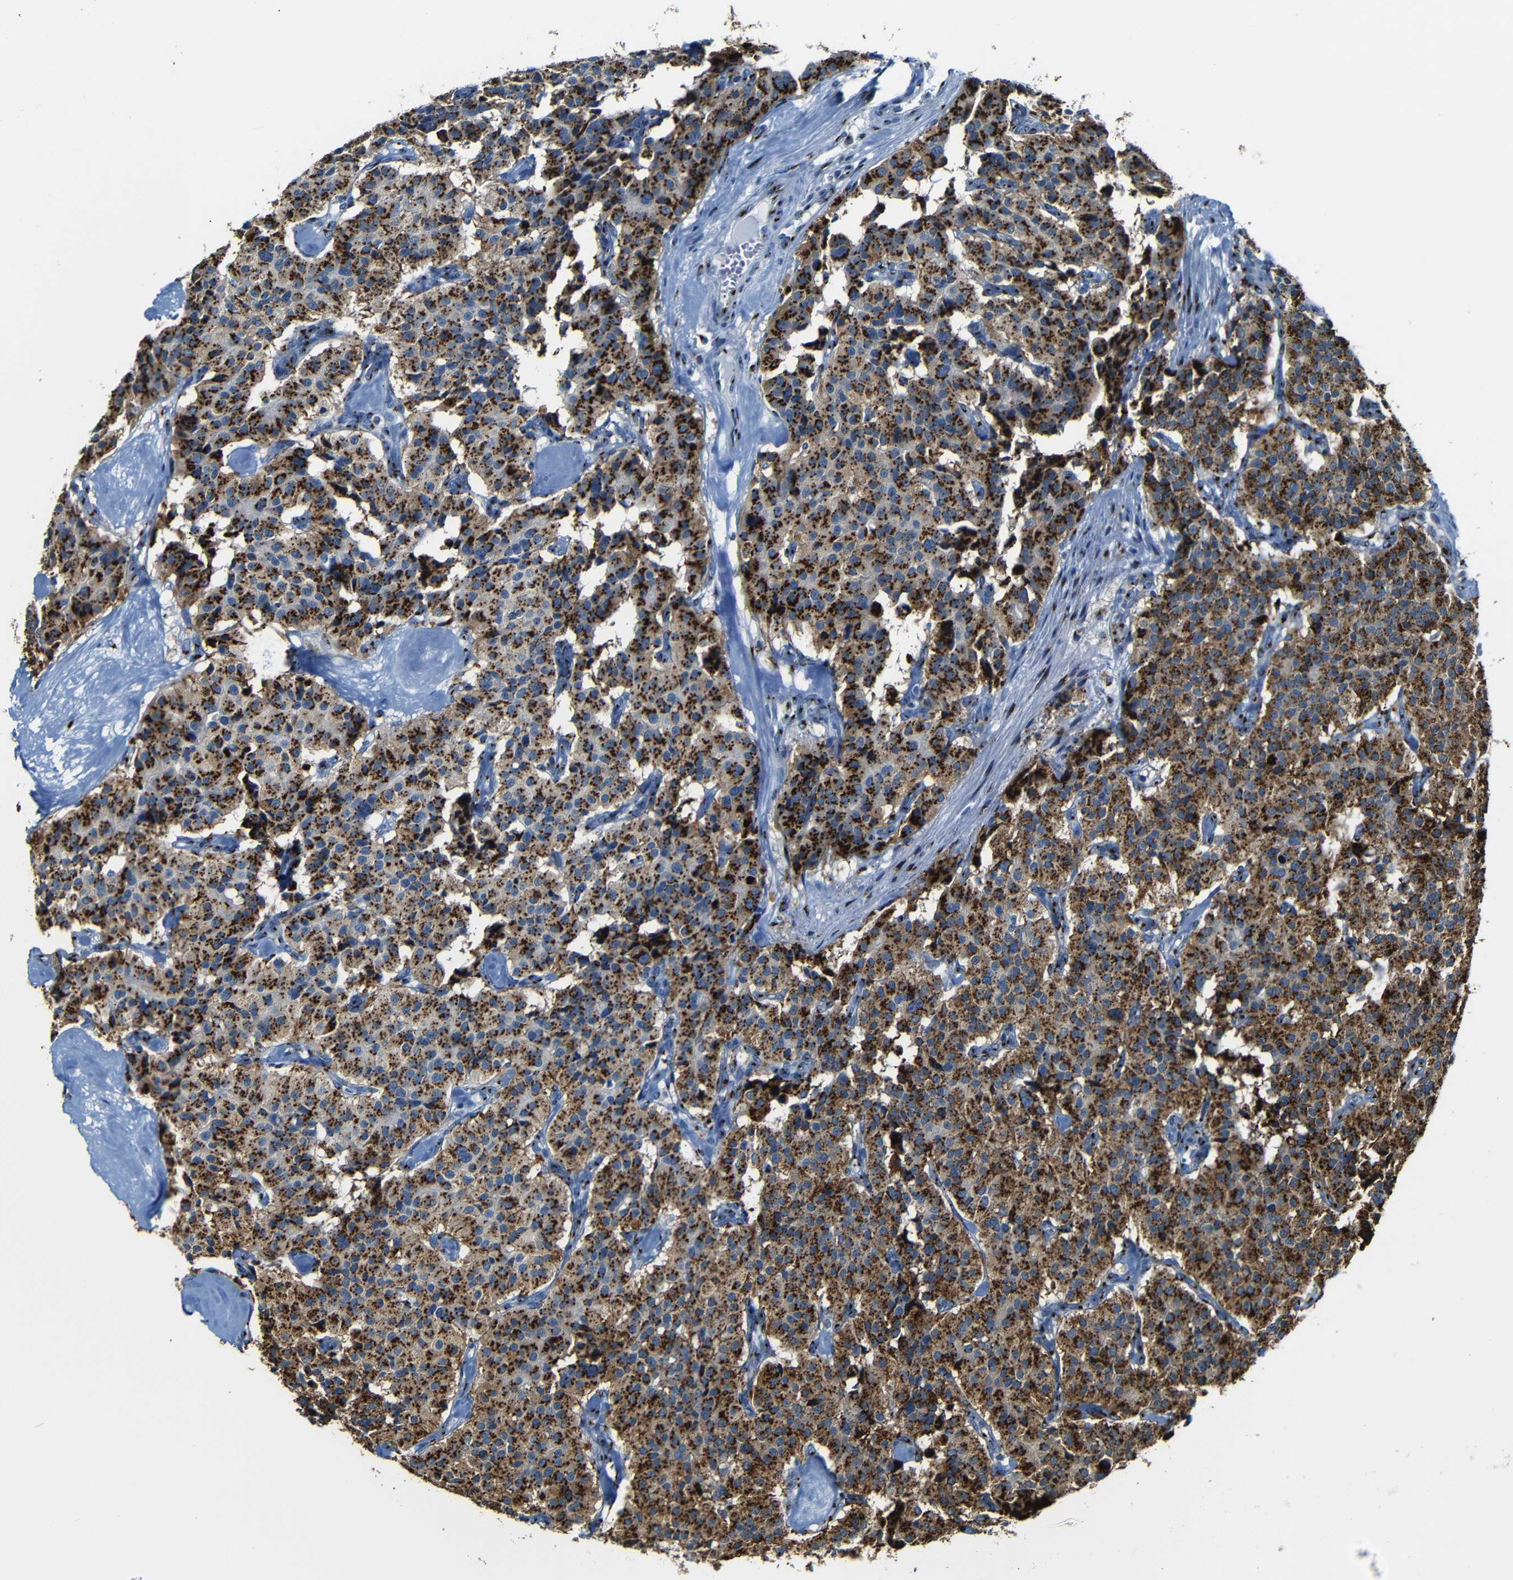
{"staining": {"intensity": "strong", "quantity": ">75%", "location": "cytoplasmic/membranous"}, "tissue": "carcinoid", "cell_type": "Tumor cells", "image_type": "cancer", "snomed": [{"axis": "morphology", "description": "Carcinoid, malignant, NOS"}, {"axis": "topography", "description": "Lung"}], "caption": "Approximately >75% of tumor cells in human malignant carcinoid show strong cytoplasmic/membranous protein staining as visualized by brown immunohistochemical staining.", "gene": "TGOLN2", "patient": {"sex": "male", "age": 30}}